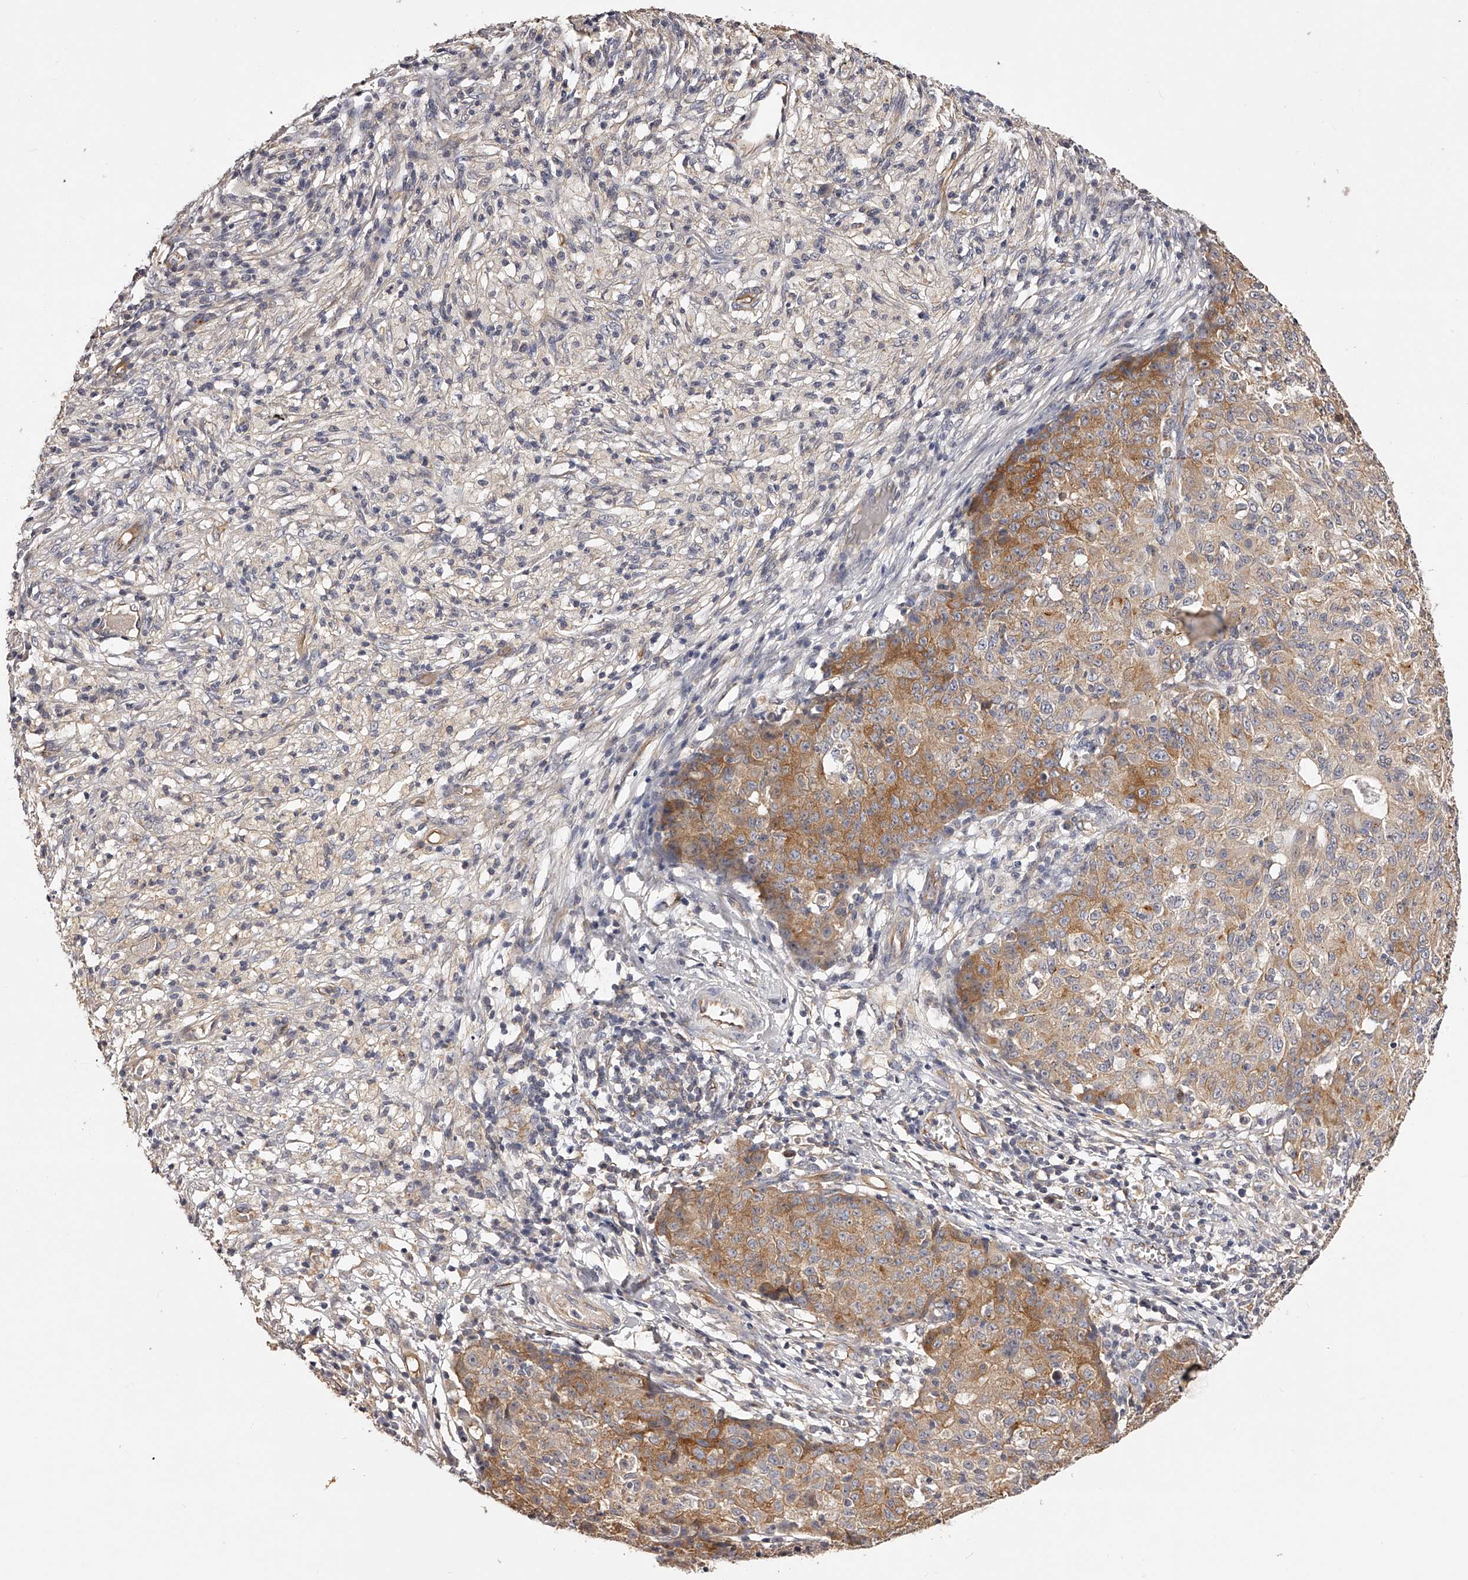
{"staining": {"intensity": "moderate", "quantity": ">75%", "location": "cytoplasmic/membranous"}, "tissue": "ovarian cancer", "cell_type": "Tumor cells", "image_type": "cancer", "snomed": [{"axis": "morphology", "description": "Carcinoma, endometroid"}, {"axis": "topography", "description": "Ovary"}], "caption": "Approximately >75% of tumor cells in human ovarian endometroid carcinoma exhibit moderate cytoplasmic/membranous protein positivity as visualized by brown immunohistochemical staining.", "gene": "LTV1", "patient": {"sex": "female", "age": 42}}